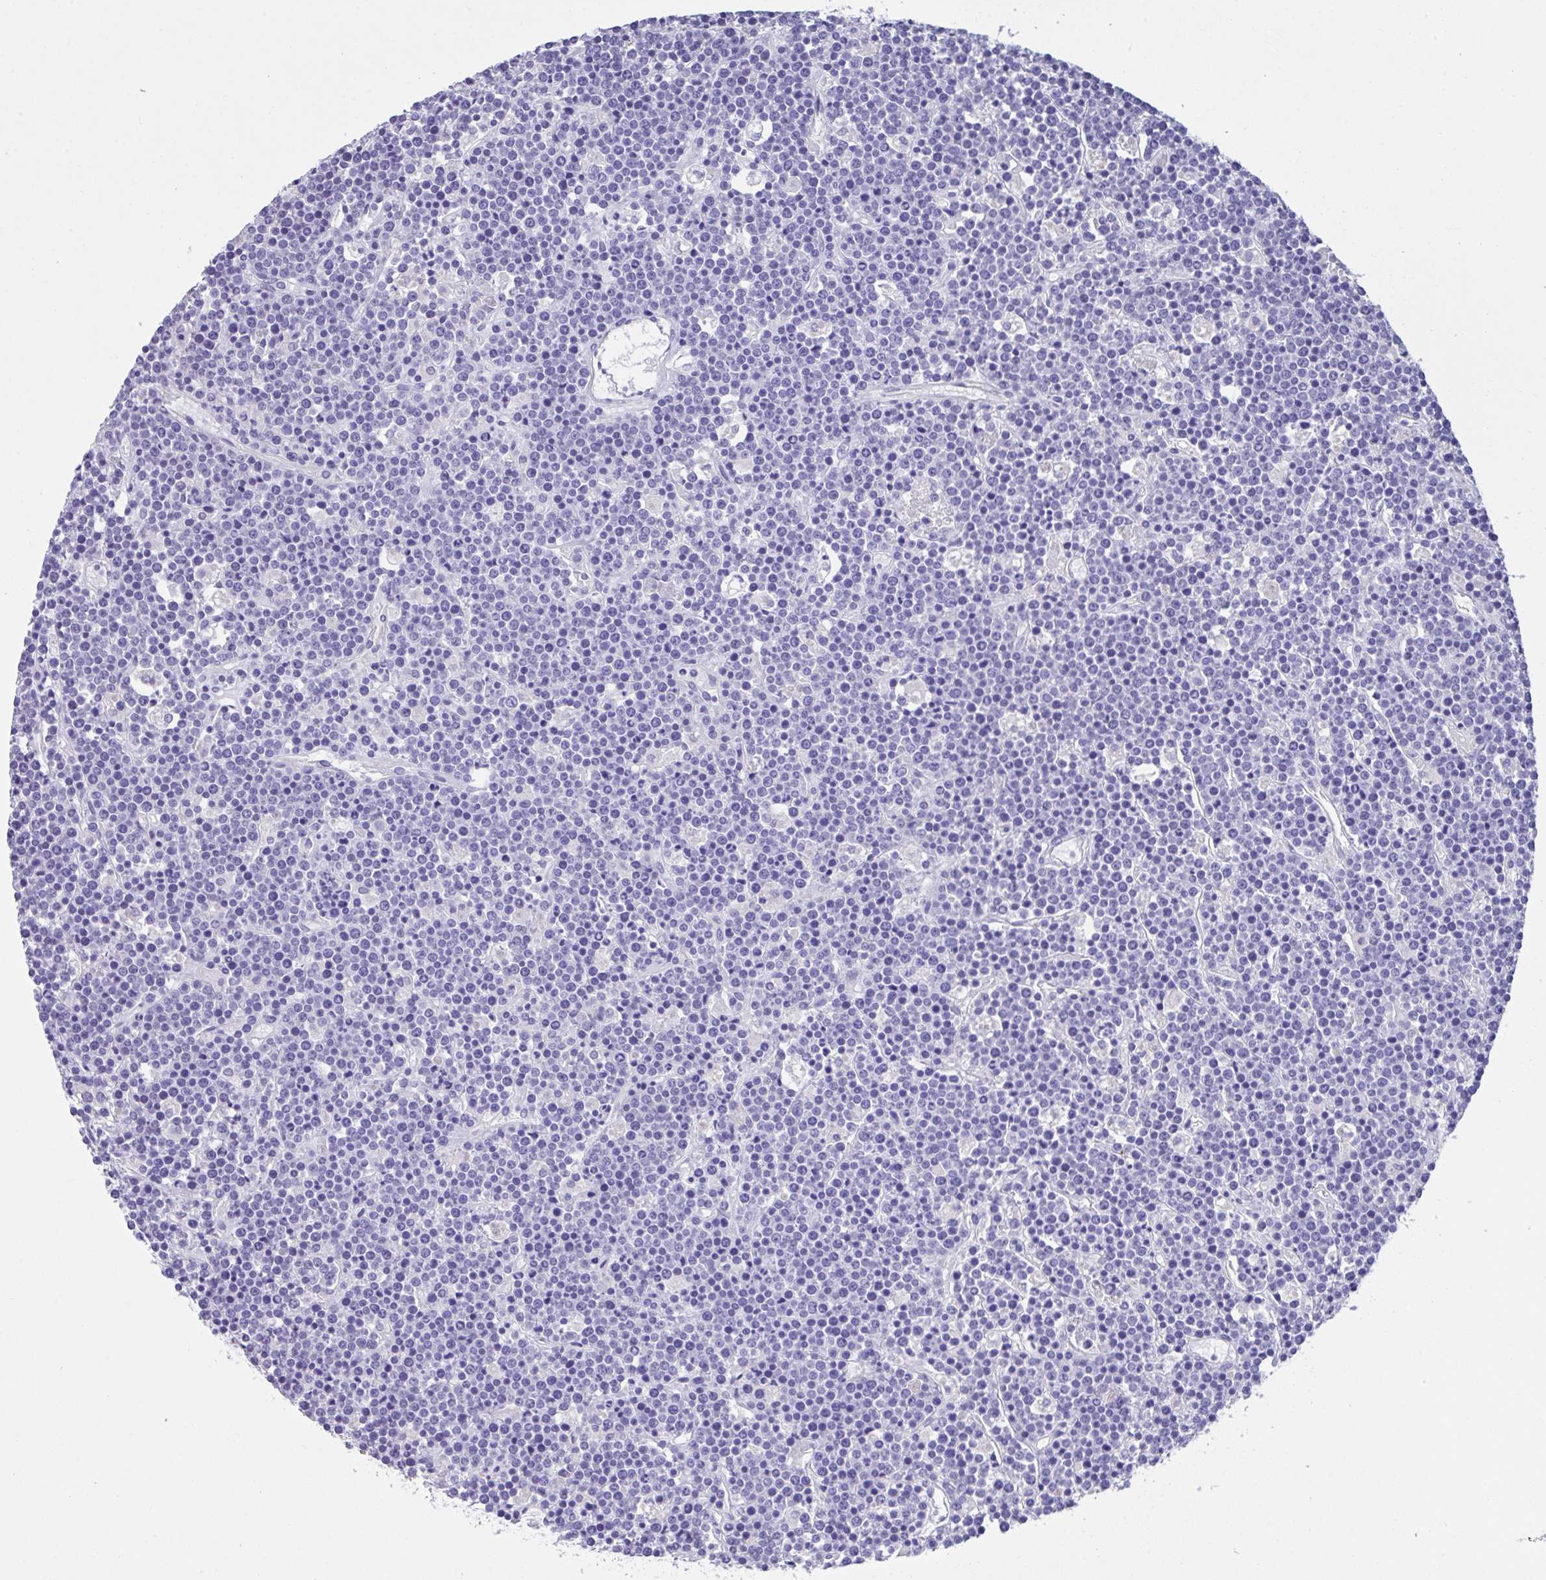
{"staining": {"intensity": "negative", "quantity": "none", "location": "none"}, "tissue": "lymphoma", "cell_type": "Tumor cells", "image_type": "cancer", "snomed": [{"axis": "morphology", "description": "Malignant lymphoma, non-Hodgkin's type, High grade"}, {"axis": "topography", "description": "Ovary"}], "caption": "The photomicrograph shows no significant positivity in tumor cells of malignant lymphoma, non-Hodgkin's type (high-grade).", "gene": "FBXL20", "patient": {"sex": "female", "age": 56}}